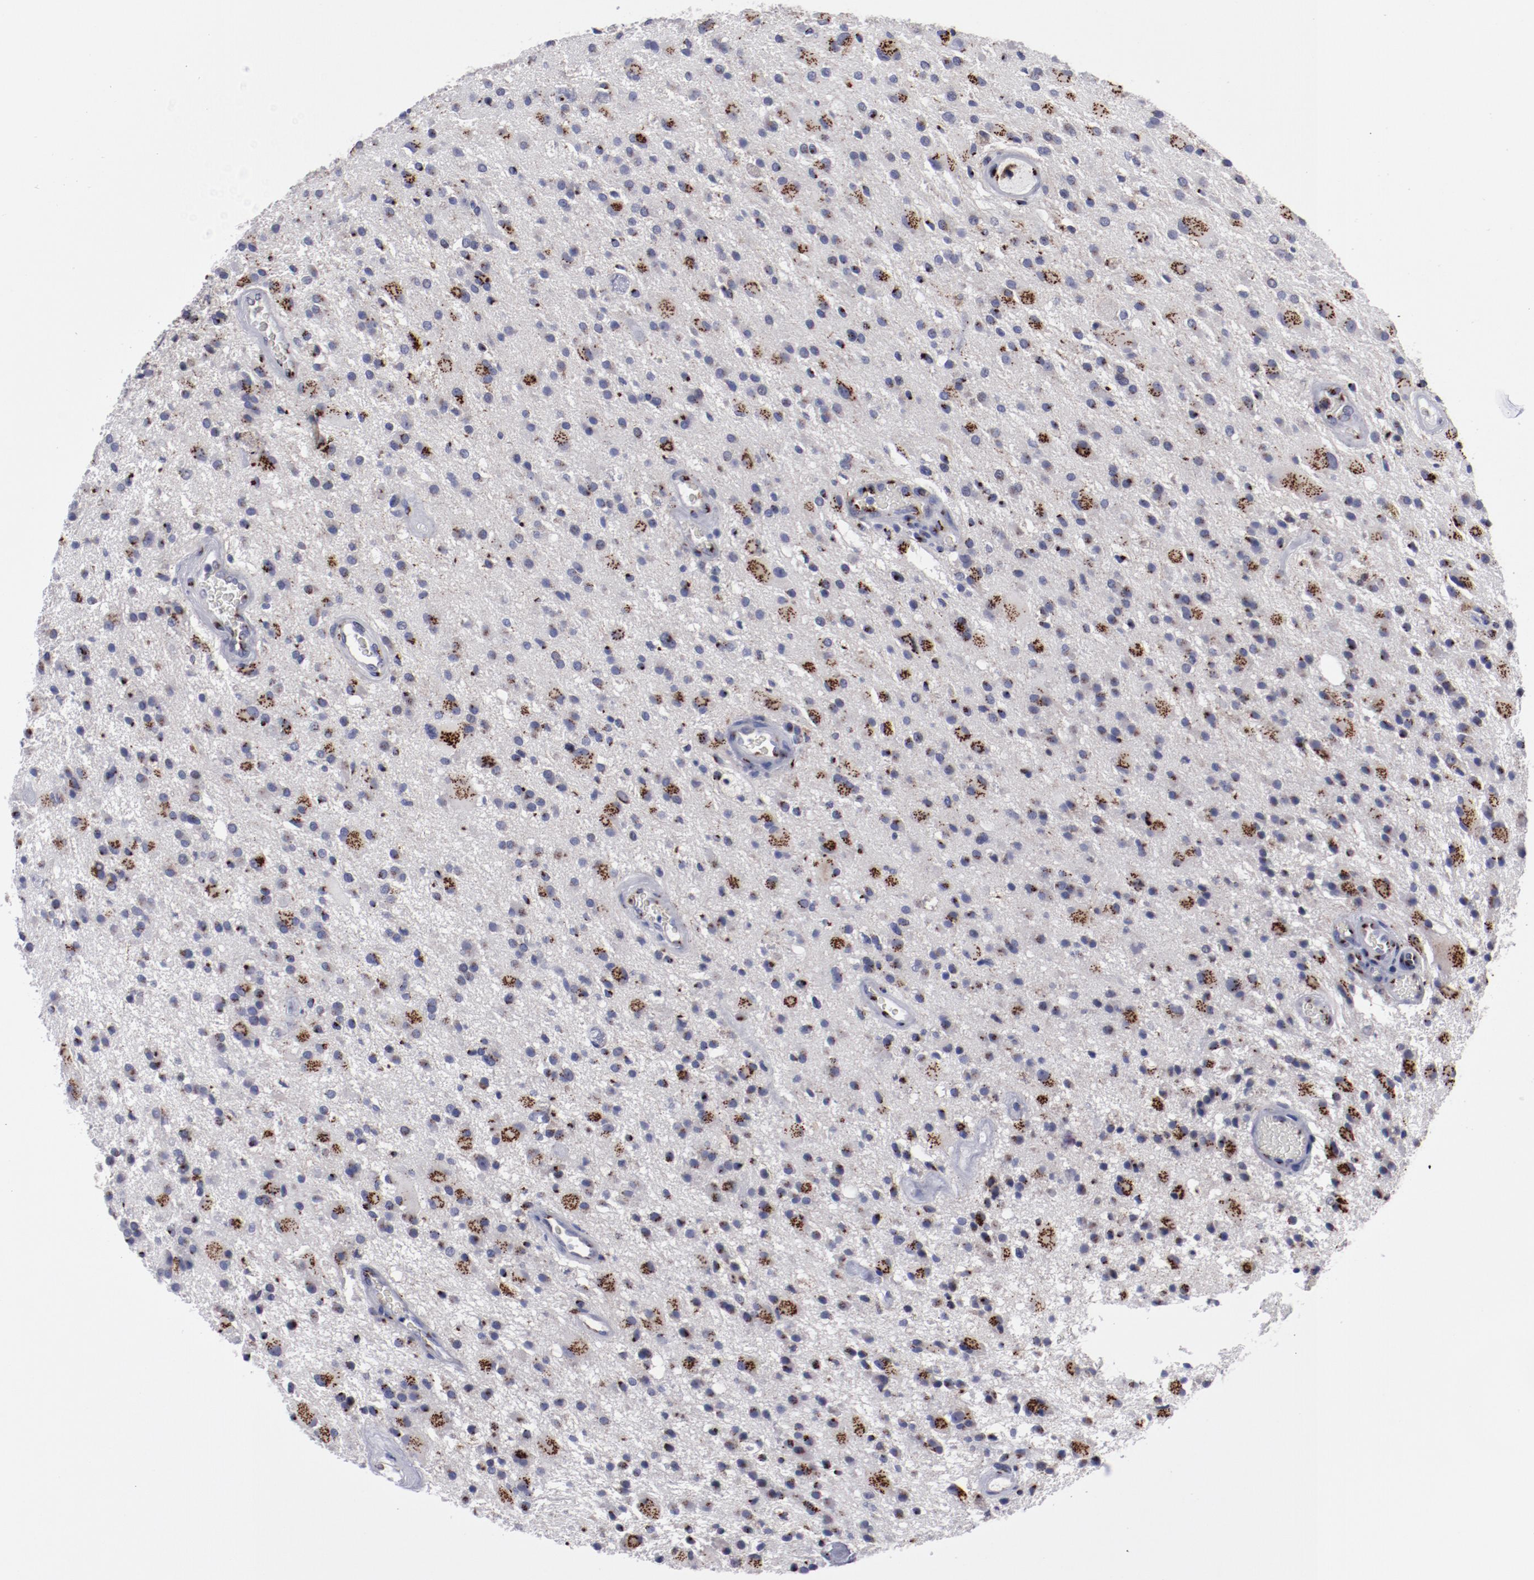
{"staining": {"intensity": "strong", "quantity": "25%-75%", "location": "cytoplasmic/membranous"}, "tissue": "glioma", "cell_type": "Tumor cells", "image_type": "cancer", "snomed": [{"axis": "morphology", "description": "Glioma, malignant, Low grade"}, {"axis": "topography", "description": "Brain"}], "caption": "A brown stain highlights strong cytoplasmic/membranous staining of a protein in glioma tumor cells.", "gene": "GOLIM4", "patient": {"sex": "male", "age": 58}}